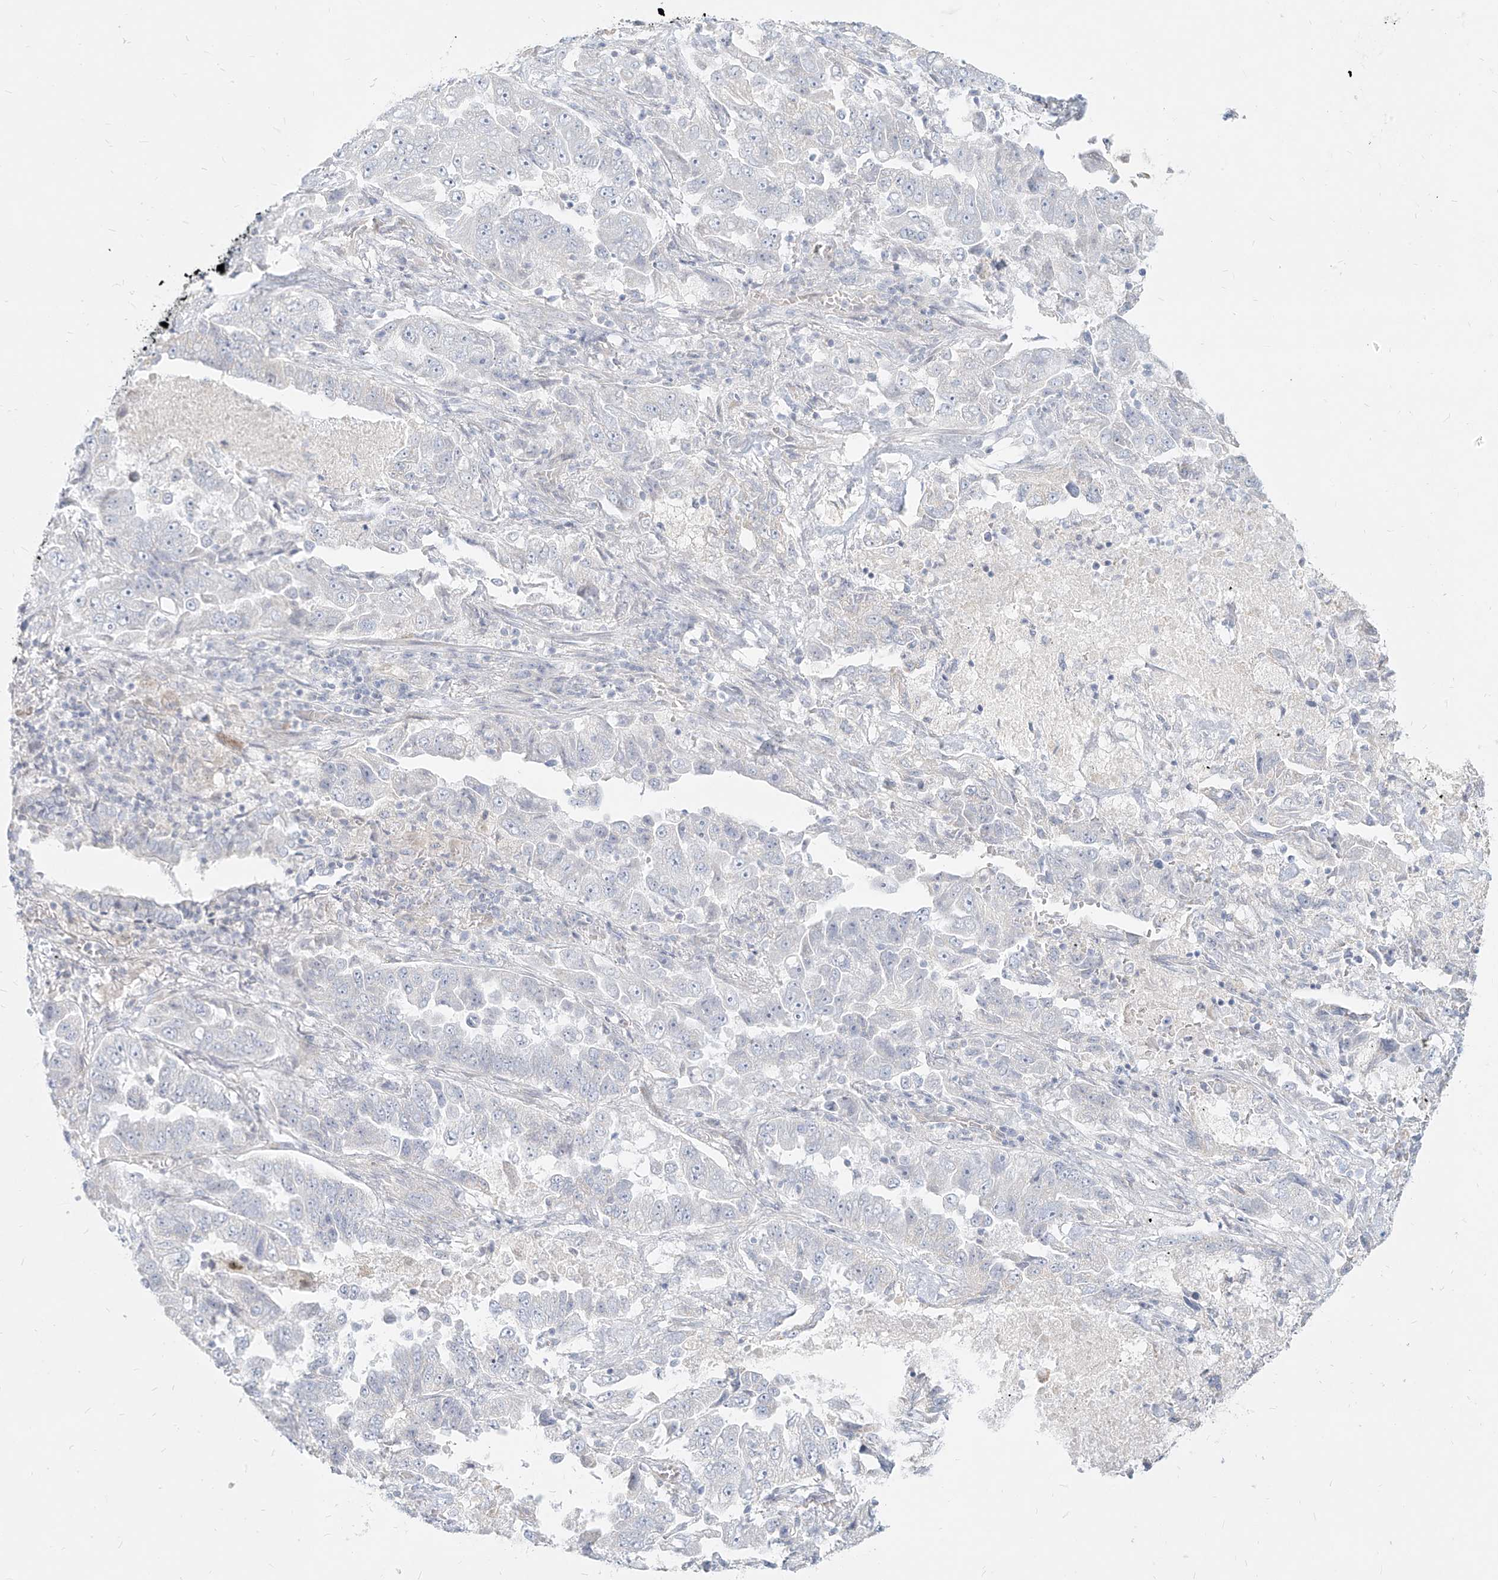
{"staining": {"intensity": "negative", "quantity": "none", "location": "none"}, "tissue": "lung cancer", "cell_type": "Tumor cells", "image_type": "cancer", "snomed": [{"axis": "morphology", "description": "Adenocarcinoma, NOS"}, {"axis": "topography", "description": "Lung"}], "caption": "Lung cancer (adenocarcinoma) was stained to show a protein in brown. There is no significant staining in tumor cells. (DAB (3,3'-diaminobenzidine) immunohistochemistry with hematoxylin counter stain).", "gene": "ITPKB", "patient": {"sex": "female", "age": 51}}